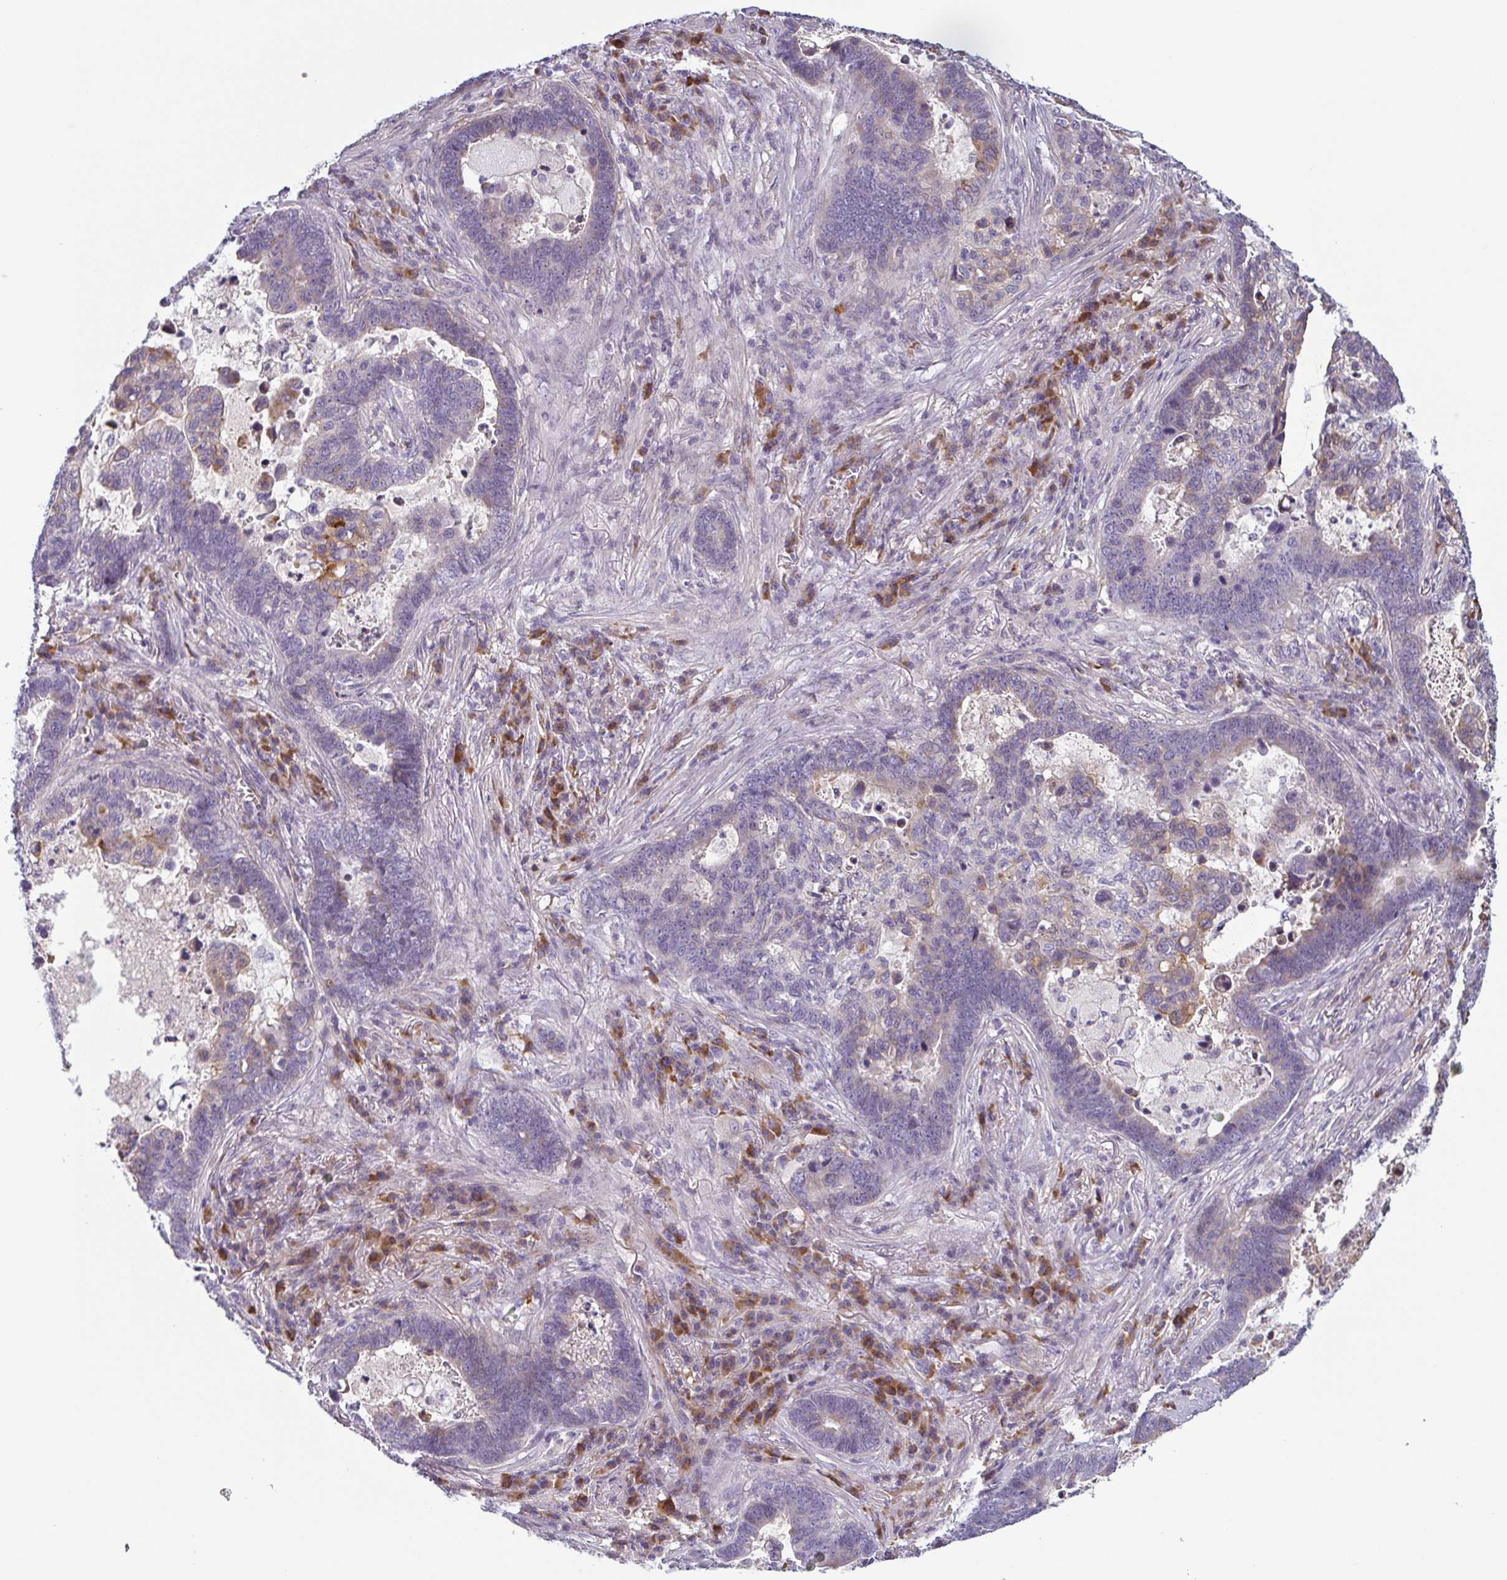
{"staining": {"intensity": "negative", "quantity": "none", "location": "none"}, "tissue": "lung cancer", "cell_type": "Tumor cells", "image_type": "cancer", "snomed": [{"axis": "morphology", "description": "Aneuploidy"}, {"axis": "morphology", "description": "Adenocarcinoma, NOS"}, {"axis": "morphology", "description": "Adenocarcinoma primary or metastatic"}, {"axis": "topography", "description": "Lung"}], "caption": "Protein analysis of lung adenocarcinoma exhibits no significant expression in tumor cells. (Brightfield microscopy of DAB immunohistochemistry (IHC) at high magnification).", "gene": "ECM1", "patient": {"sex": "female", "age": 75}}